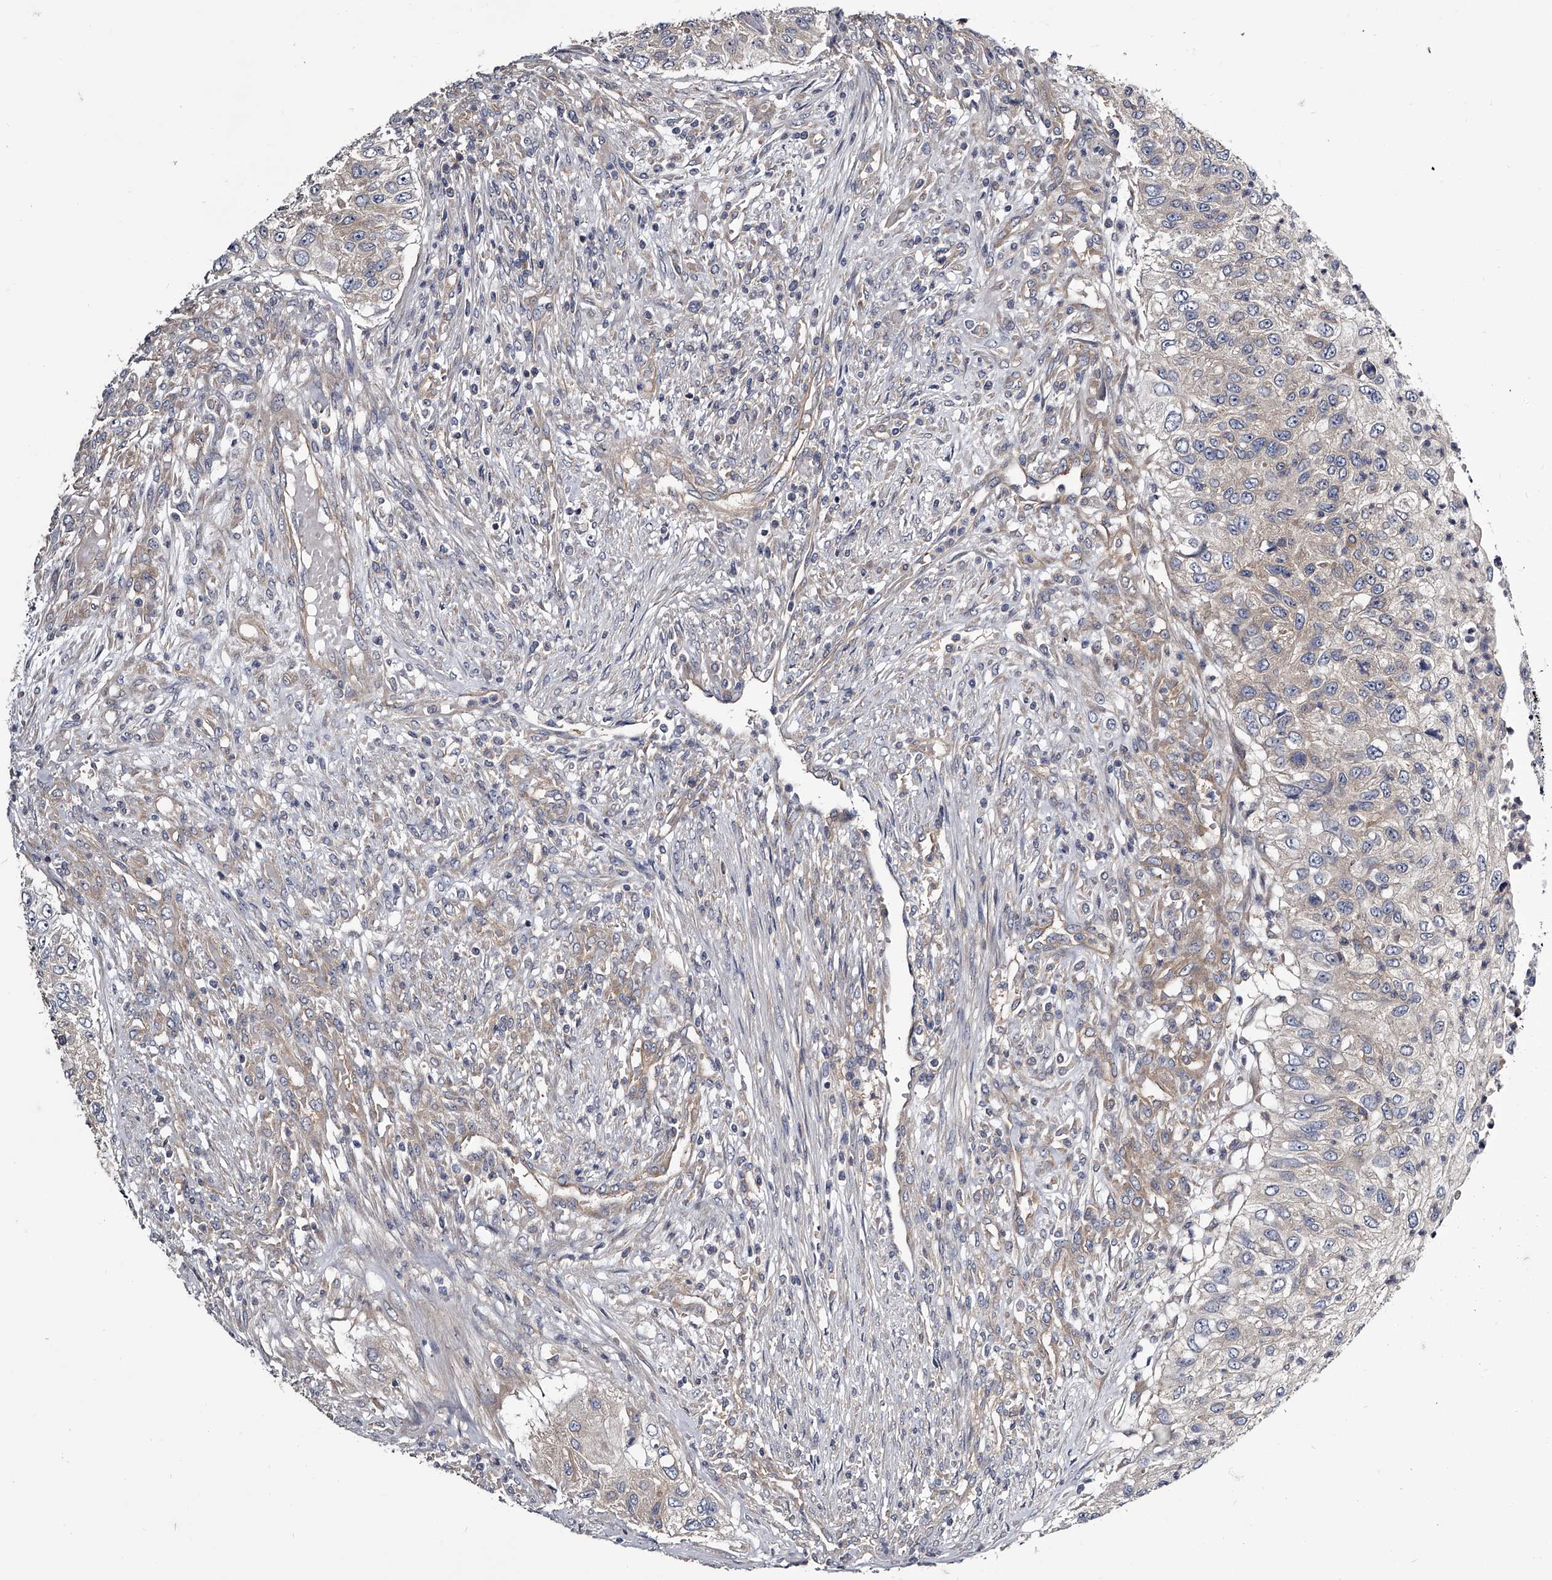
{"staining": {"intensity": "negative", "quantity": "none", "location": "none"}, "tissue": "urothelial cancer", "cell_type": "Tumor cells", "image_type": "cancer", "snomed": [{"axis": "morphology", "description": "Urothelial carcinoma, High grade"}, {"axis": "topography", "description": "Urinary bladder"}], "caption": "DAB immunohistochemical staining of human urothelial cancer shows no significant expression in tumor cells.", "gene": "GAPVD1", "patient": {"sex": "female", "age": 60}}